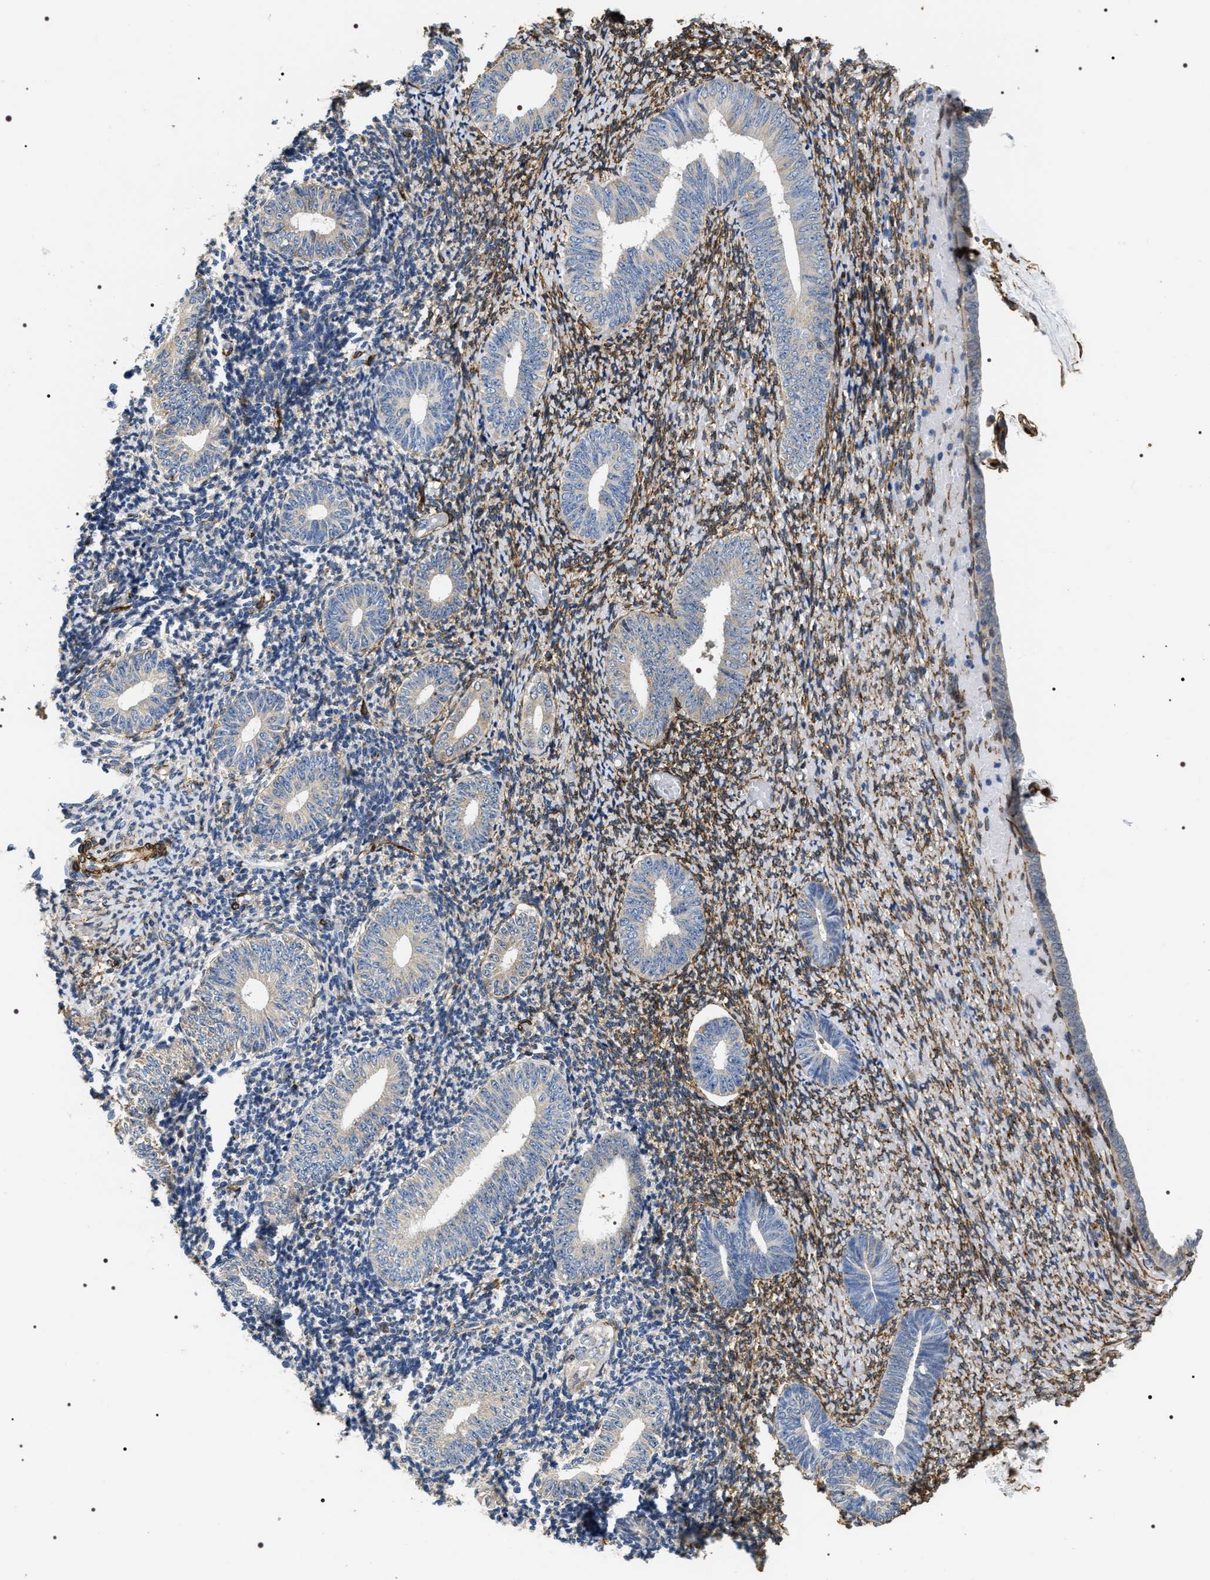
{"staining": {"intensity": "moderate", "quantity": "<25%", "location": "cytoplasmic/membranous"}, "tissue": "endometrium", "cell_type": "Cells in endometrial stroma", "image_type": "normal", "snomed": [{"axis": "morphology", "description": "Normal tissue, NOS"}, {"axis": "topography", "description": "Endometrium"}], "caption": "Moderate cytoplasmic/membranous positivity for a protein is appreciated in about <25% of cells in endometrial stroma of normal endometrium using IHC.", "gene": "ZC3HAV1L", "patient": {"sex": "female", "age": 66}}